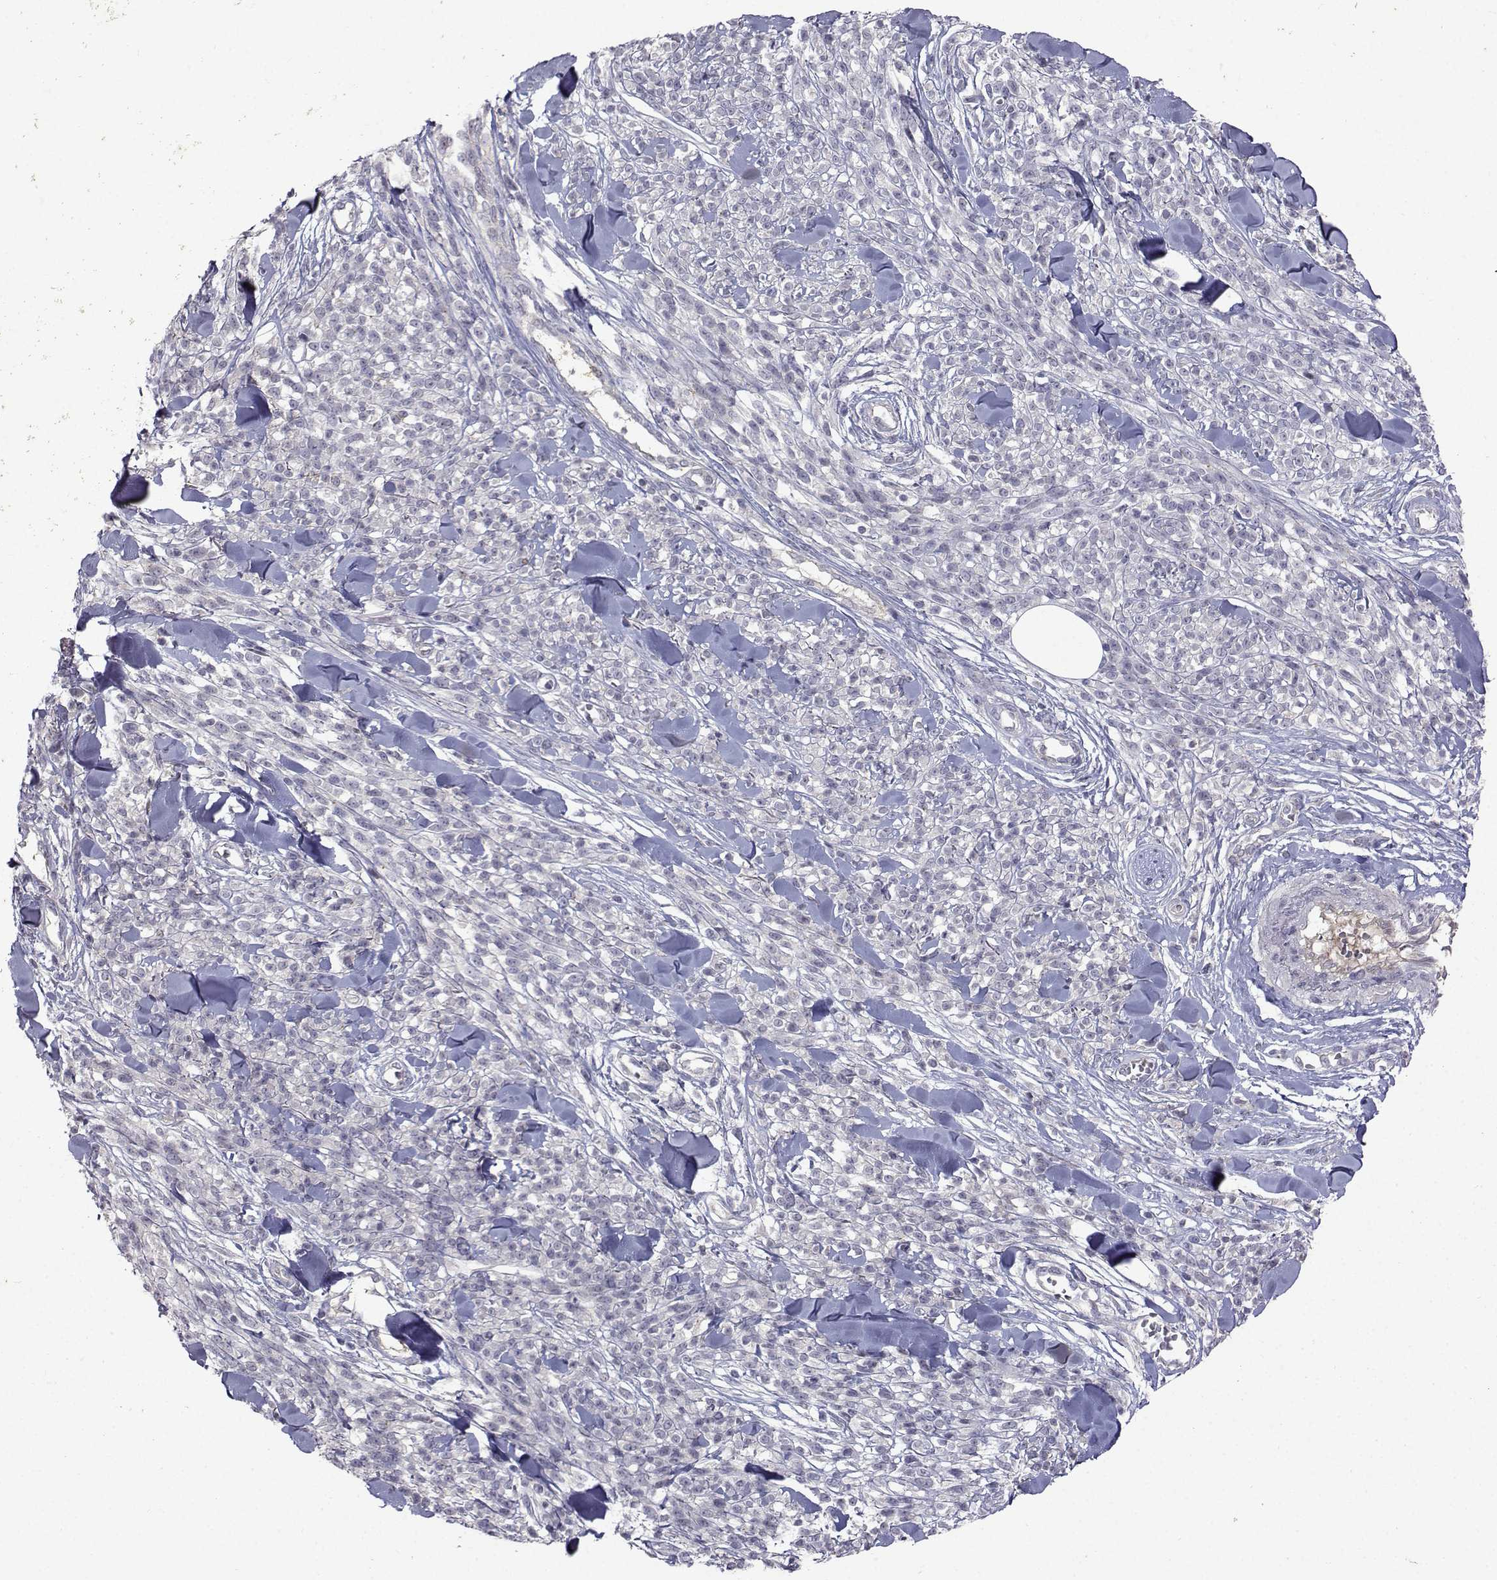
{"staining": {"intensity": "negative", "quantity": "none", "location": "none"}, "tissue": "melanoma", "cell_type": "Tumor cells", "image_type": "cancer", "snomed": [{"axis": "morphology", "description": "Malignant melanoma, NOS"}, {"axis": "topography", "description": "Skin"}, {"axis": "topography", "description": "Skin of trunk"}], "caption": "This is an IHC photomicrograph of malignant melanoma. There is no expression in tumor cells.", "gene": "OPRD1", "patient": {"sex": "male", "age": 74}}